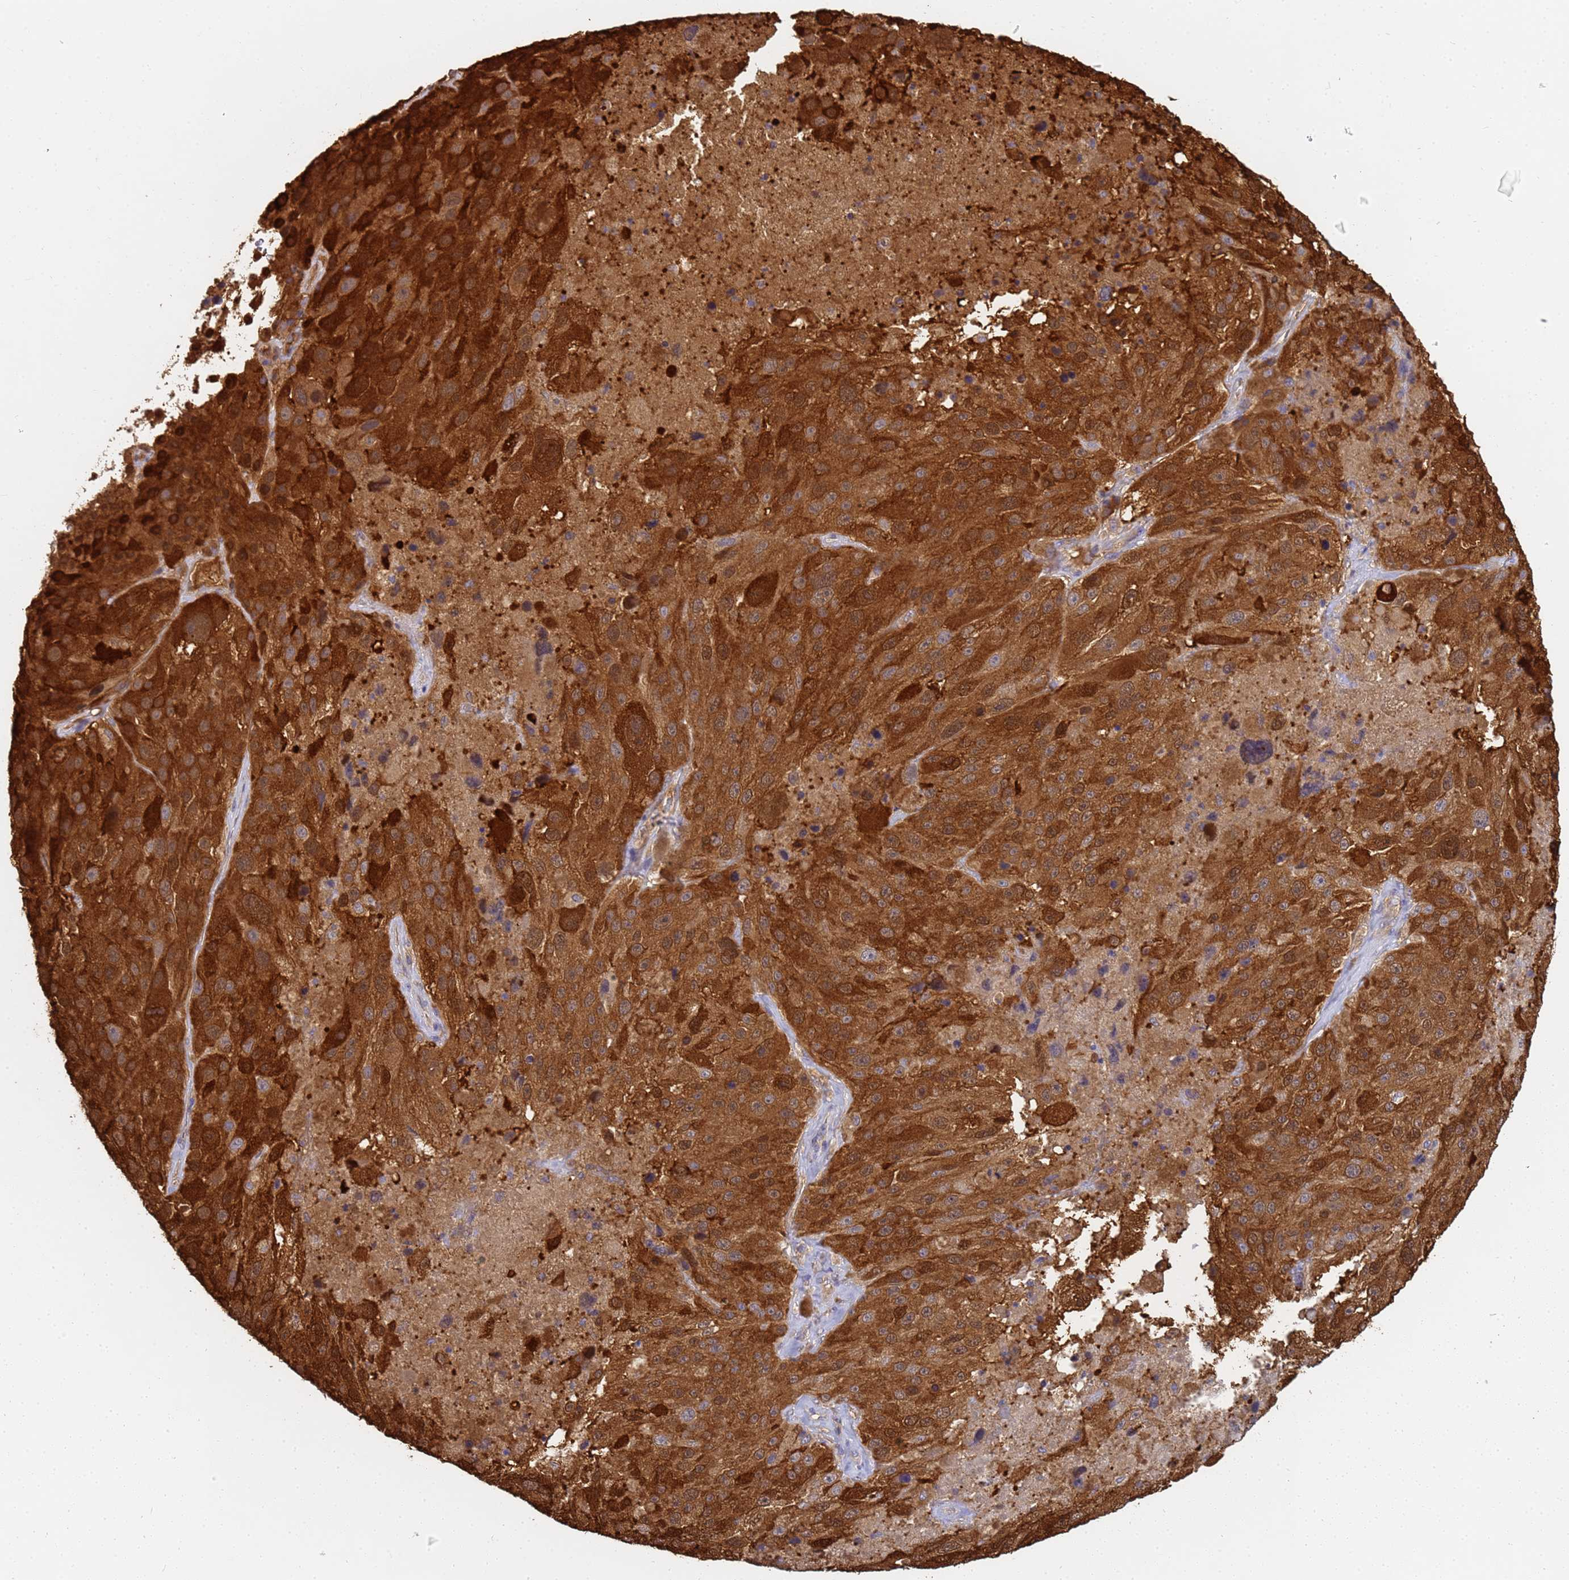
{"staining": {"intensity": "strong", "quantity": ">75%", "location": "cytoplasmic/membranous"}, "tissue": "melanoma", "cell_type": "Tumor cells", "image_type": "cancer", "snomed": [{"axis": "morphology", "description": "Malignant melanoma, Metastatic site"}, {"axis": "topography", "description": "Lymph node"}], "caption": "Immunohistochemical staining of human melanoma demonstrates strong cytoplasmic/membranous protein staining in approximately >75% of tumor cells.", "gene": "NME1-NME2", "patient": {"sex": "male", "age": 62}}